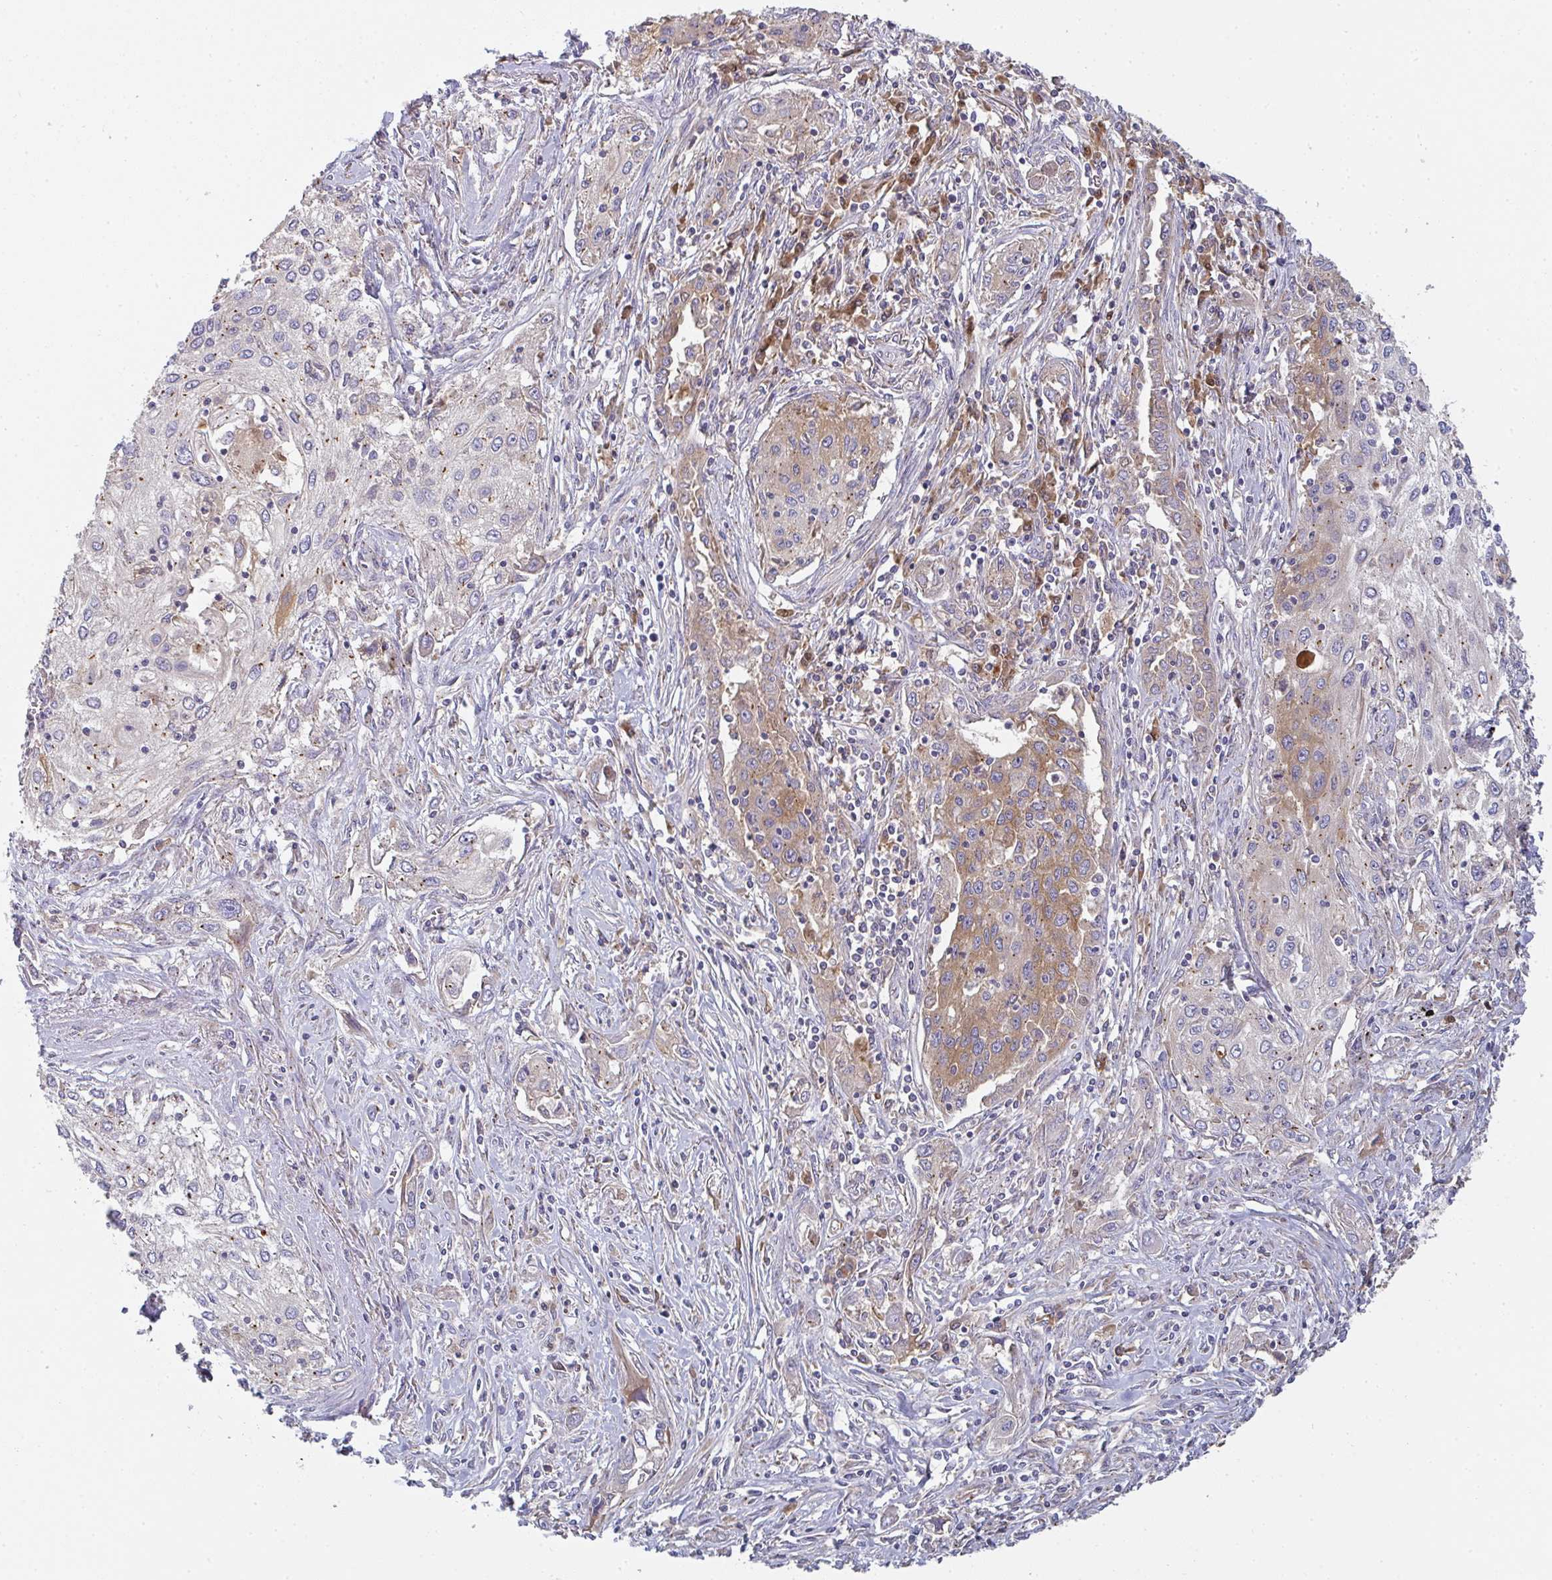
{"staining": {"intensity": "weak", "quantity": "25%-75%", "location": "cytoplasmic/membranous"}, "tissue": "lung cancer", "cell_type": "Tumor cells", "image_type": "cancer", "snomed": [{"axis": "morphology", "description": "Squamous cell carcinoma, NOS"}, {"axis": "topography", "description": "Lung"}], "caption": "Protein staining of lung cancer (squamous cell carcinoma) tissue displays weak cytoplasmic/membranous positivity in approximately 25%-75% of tumor cells.", "gene": "SNX5", "patient": {"sex": "female", "age": 69}}